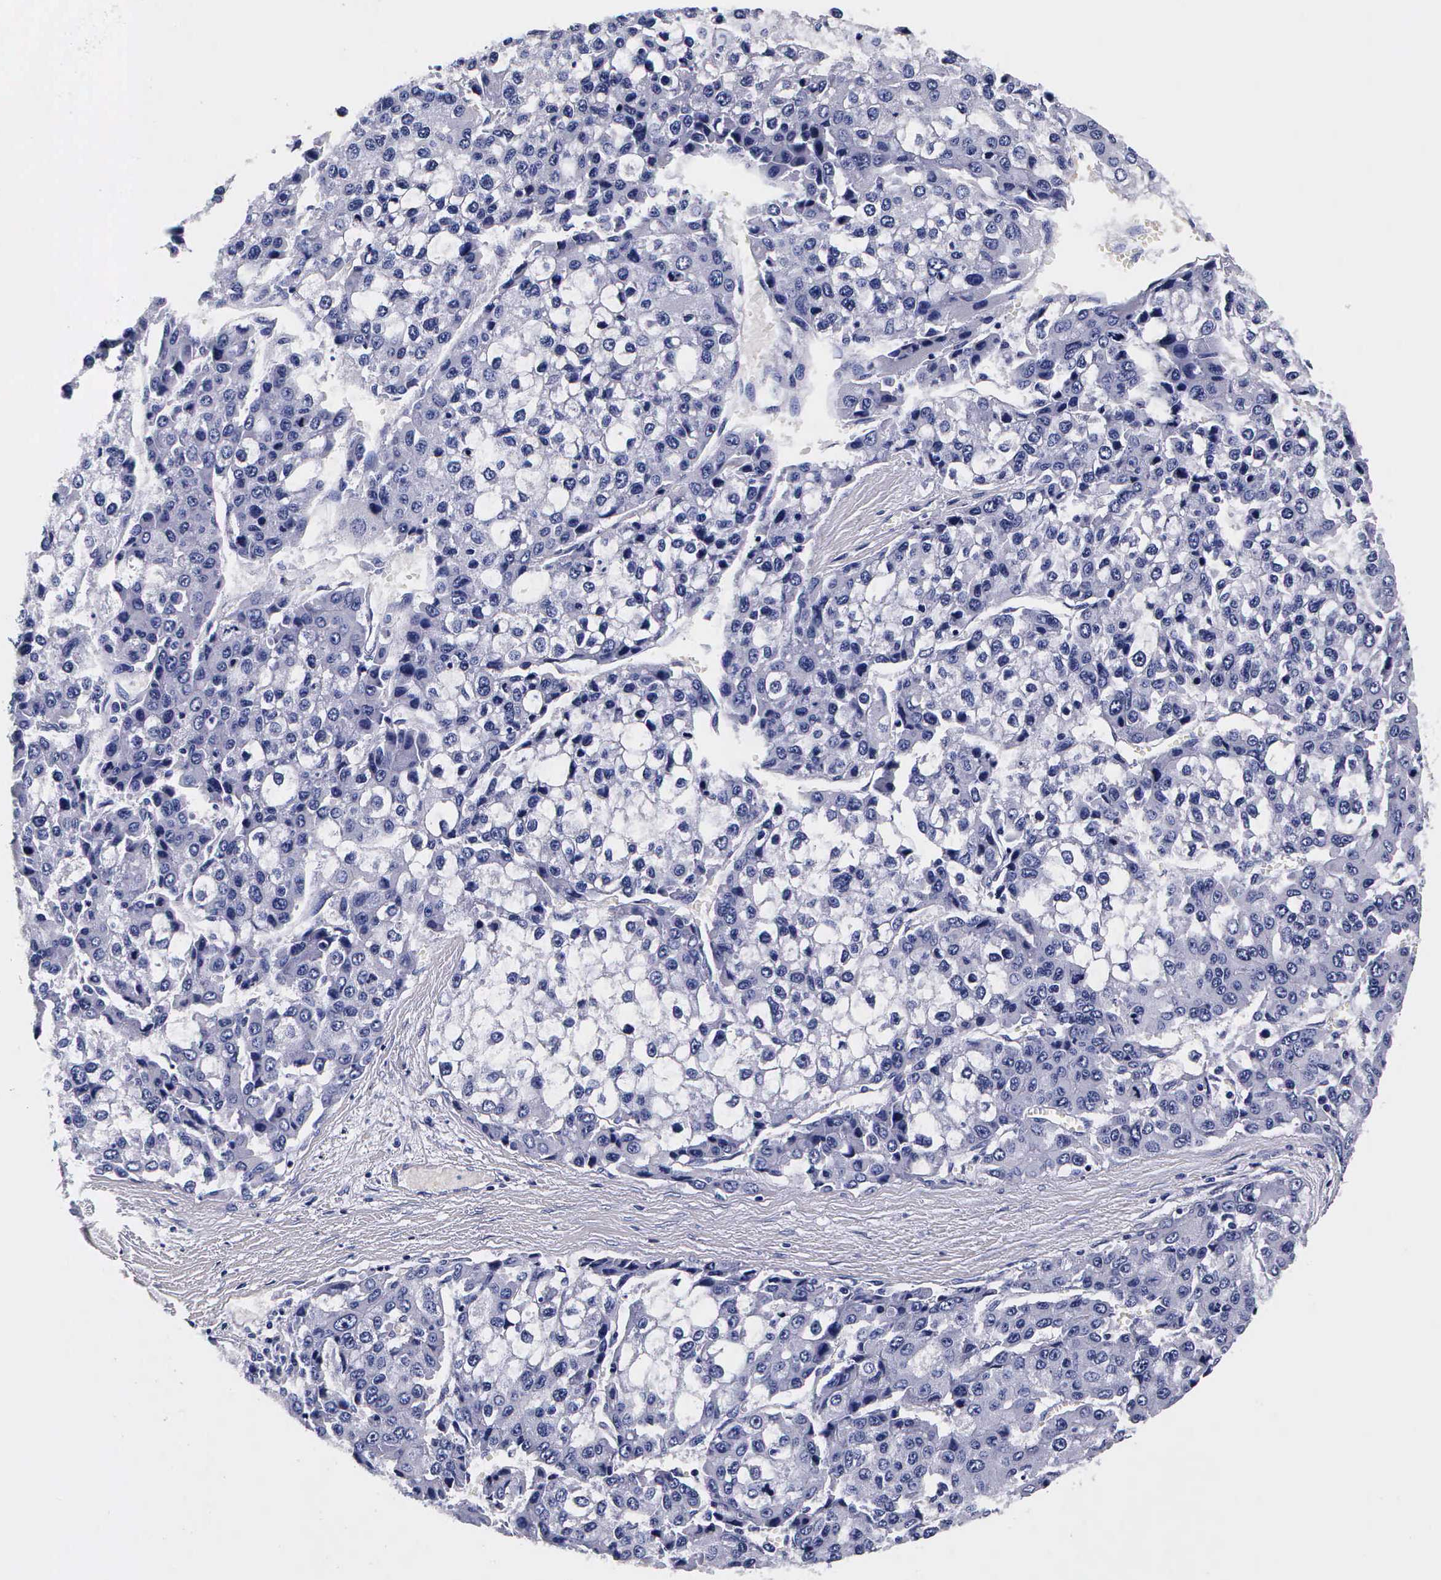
{"staining": {"intensity": "negative", "quantity": "none", "location": "none"}, "tissue": "liver cancer", "cell_type": "Tumor cells", "image_type": "cancer", "snomed": [{"axis": "morphology", "description": "Carcinoma, Hepatocellular, NOS"}, {"axis": "topography", "description": "Liver"}], "caption": "Immunohistochemistry (IHC) micrograph of liver cancer (hepatocellular carcinoma) stained for a protein (brown), which displays no staining in tumor cells. (DAB immunohistochemistry (IHC), high magnification).", "gene": "IAPP", "patient": {"sex": "female", "age": 66}}